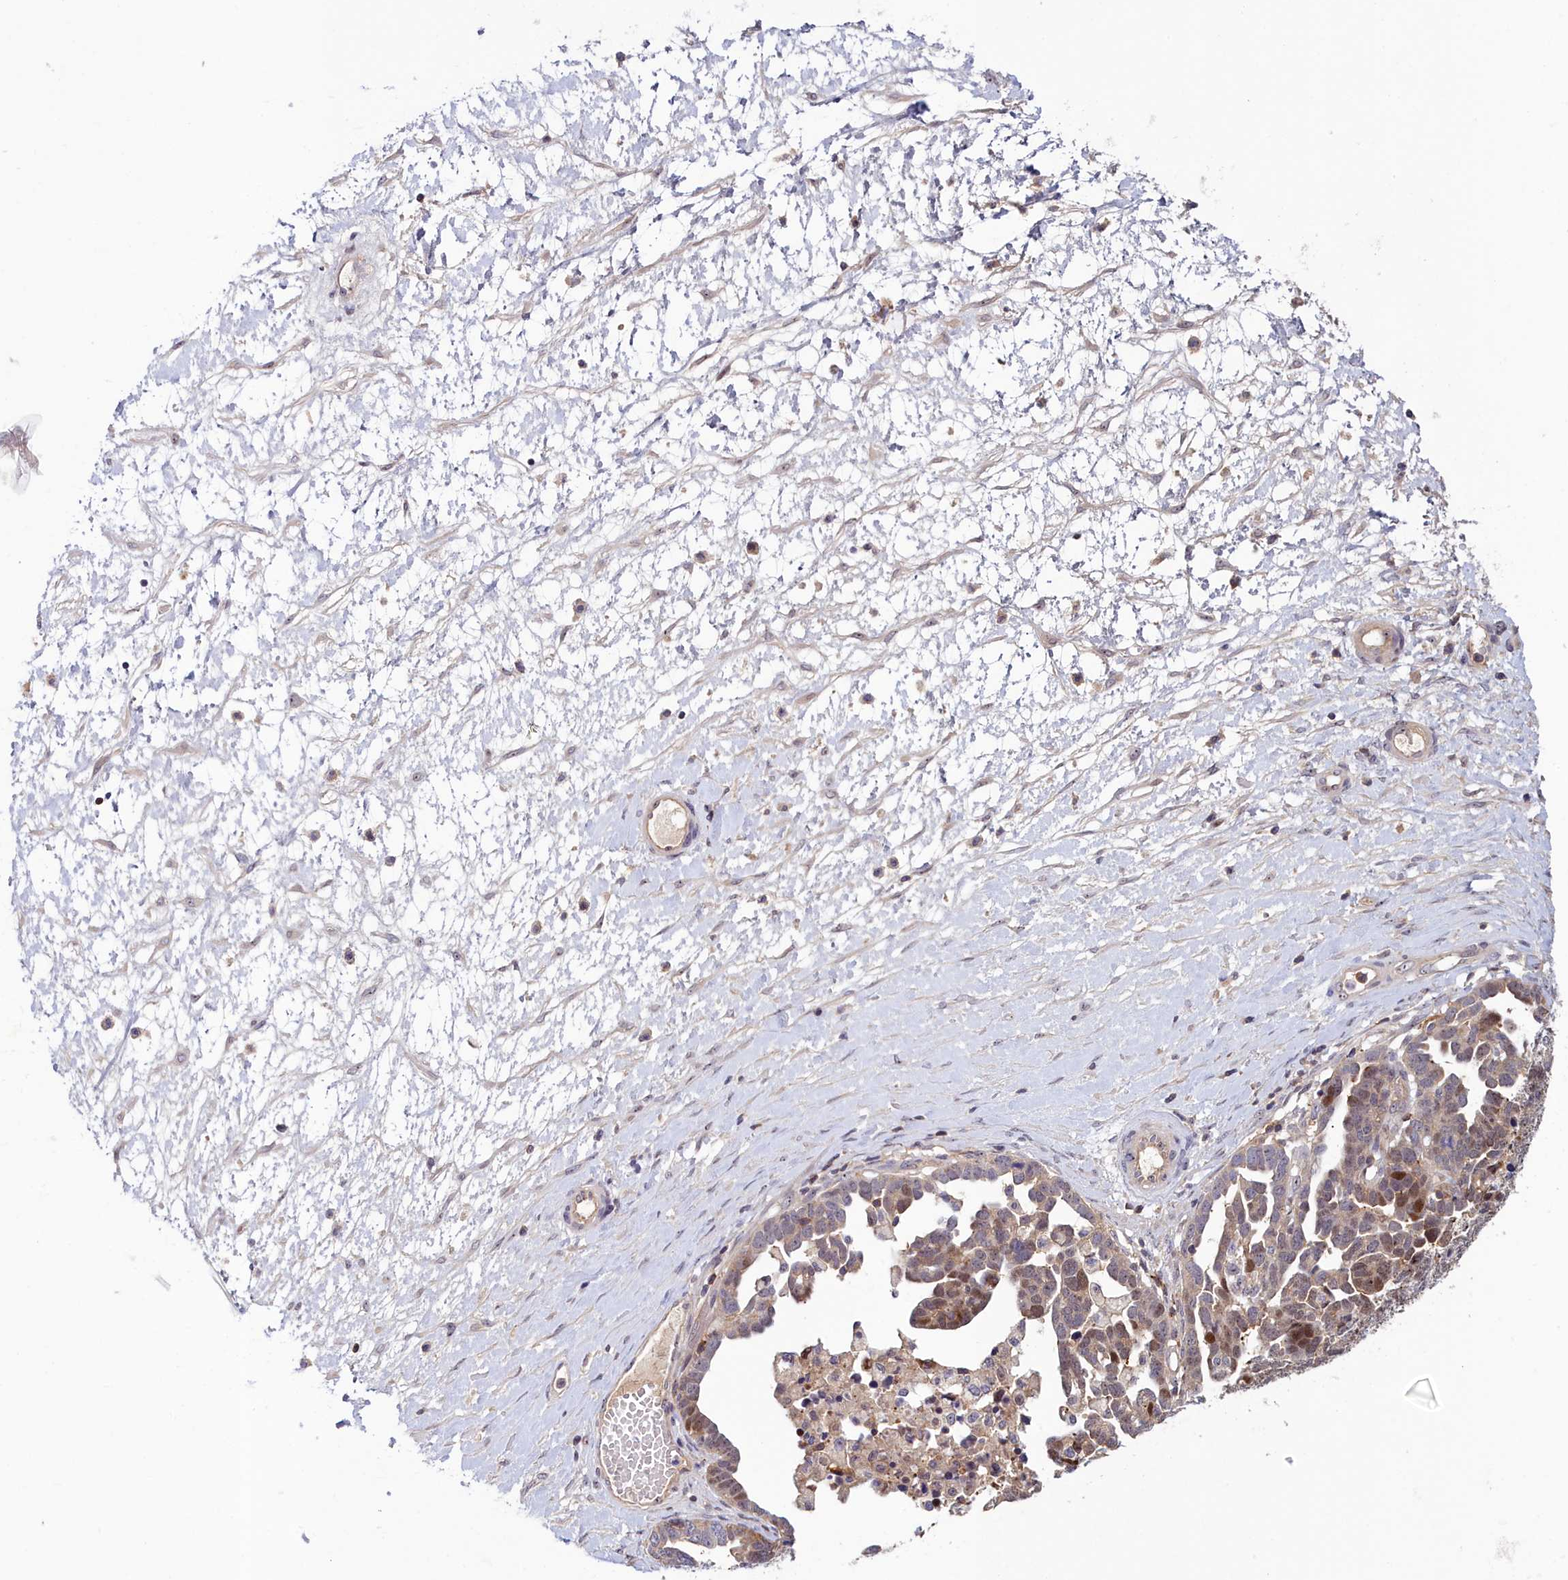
{"staining": {"intensity": "moderate", "quantity": ">75%", "location": "cytoplasmic/membranous"}, "tissue": "ovarian cancer", "cell_type": "Tumor cells", "image_type": "cancer", "snomed": [{"axis": "morphology", "description": "Cystadenocarcinoma, serous, NOS"}, {"axis": "topography", "description": "Ovary"}], "caption": "Protein expression analysis of ovarian serous cystadenocarcinoma shows moderate cytoplasmic/membranous positivity in approximately >75% of tumor cells. Using DAB (3,3'-diaminobenzidine) (brown) and hematoxylin (blue) stains, captured at high magnification using brightfield microscopy.", "gene": "NEURL4", "patient": {"sex": "female", "age": 54}}